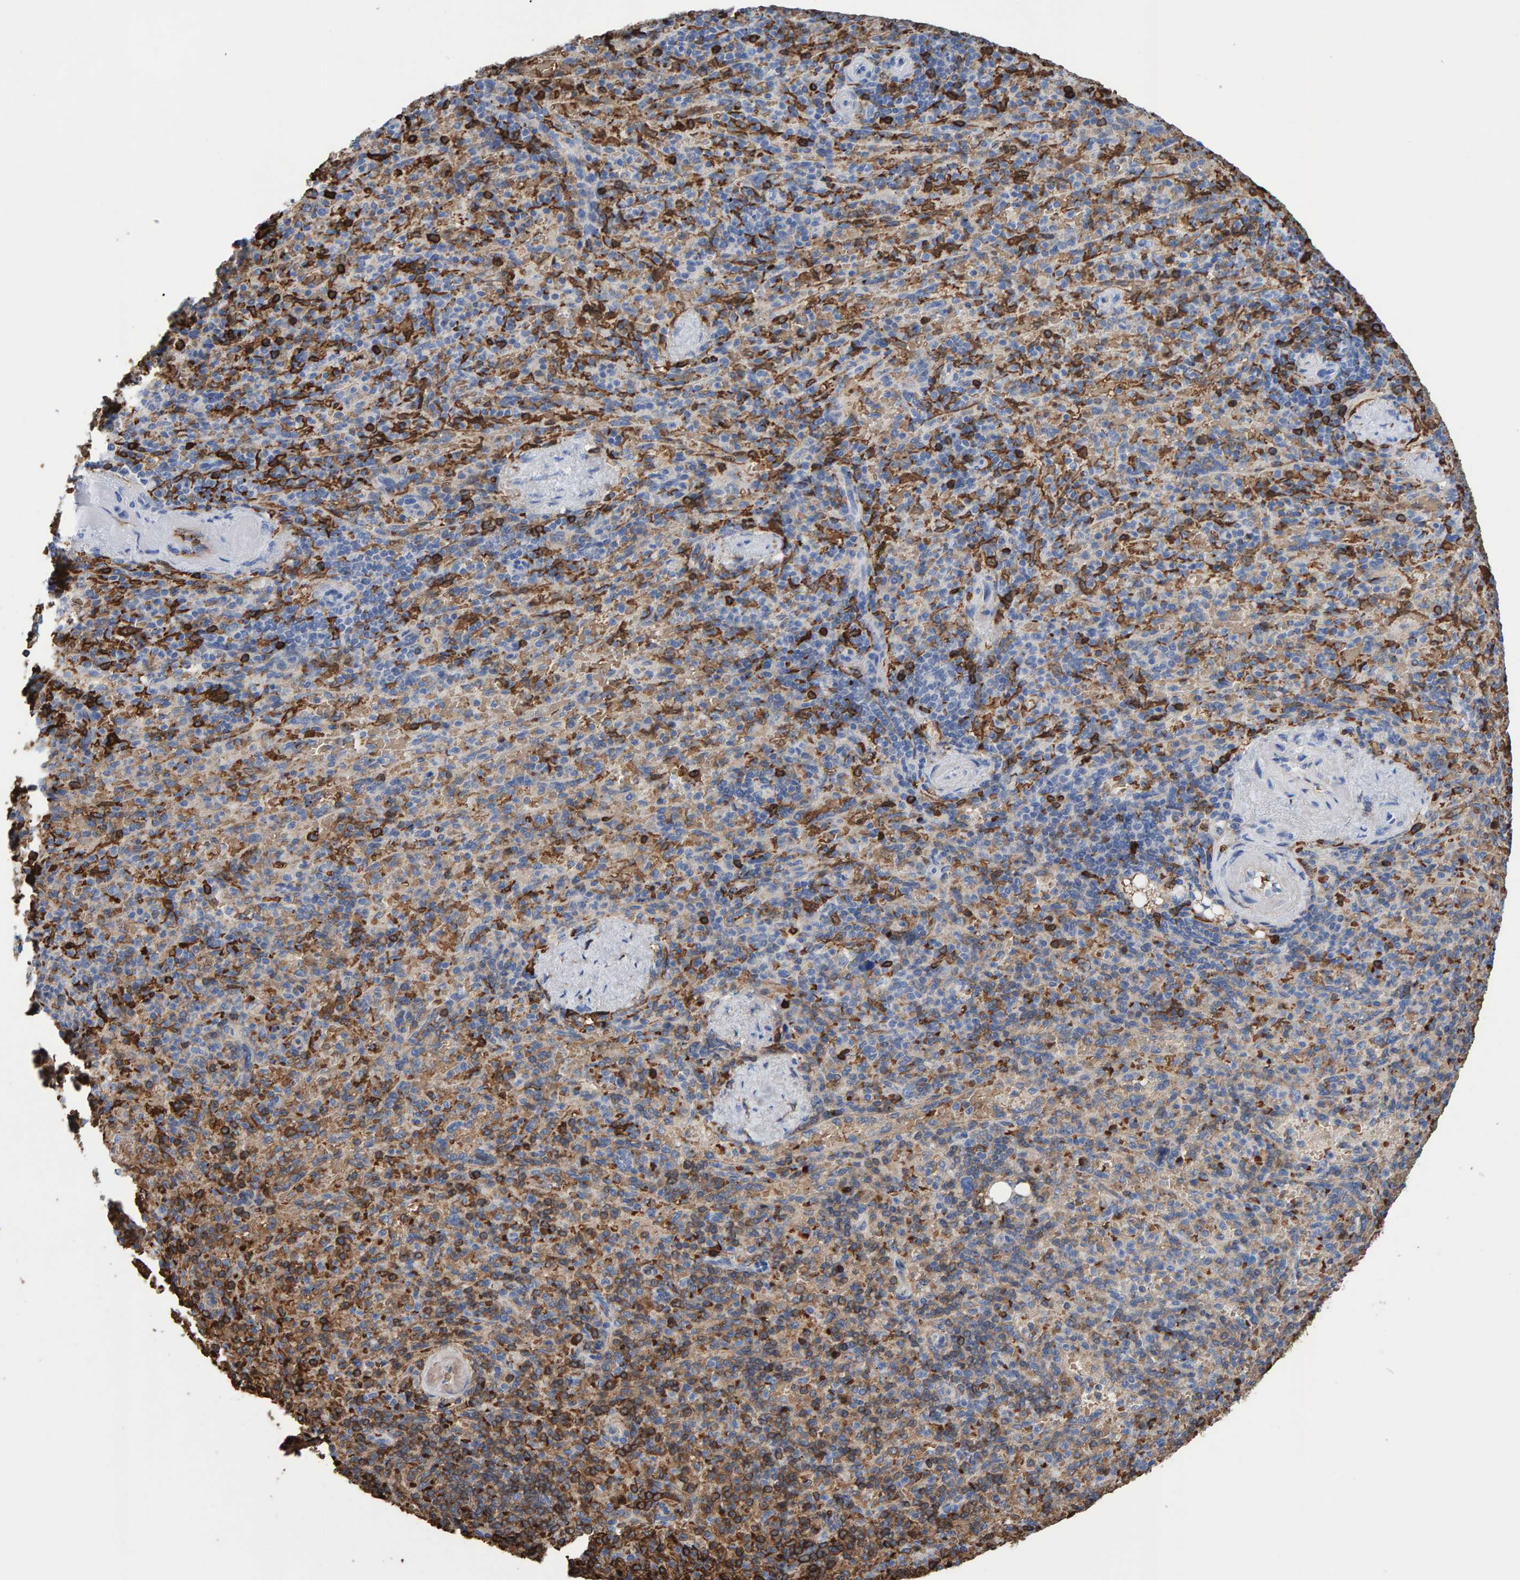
{"staining": {"intensity": "strong", "quantity": ">75%", "location": "cytoplasmic/membranous"}, "tissue": "spleen", "cell_type": "Cells in red pulp", "image_type": "normal", "snomed": [{"axis": "morphology", "description": "Normal tissue, NOS"}, {"axis": "topography", "description": "Spleen"}], "caption": "Protein staining demonstrates strong cytoplasmic/membranous staining in approximately >75% of cells in red pulp in unremarkable spleen.", "gene": "VPS9D1", "patient": {"sex": "female", "age": 74}}